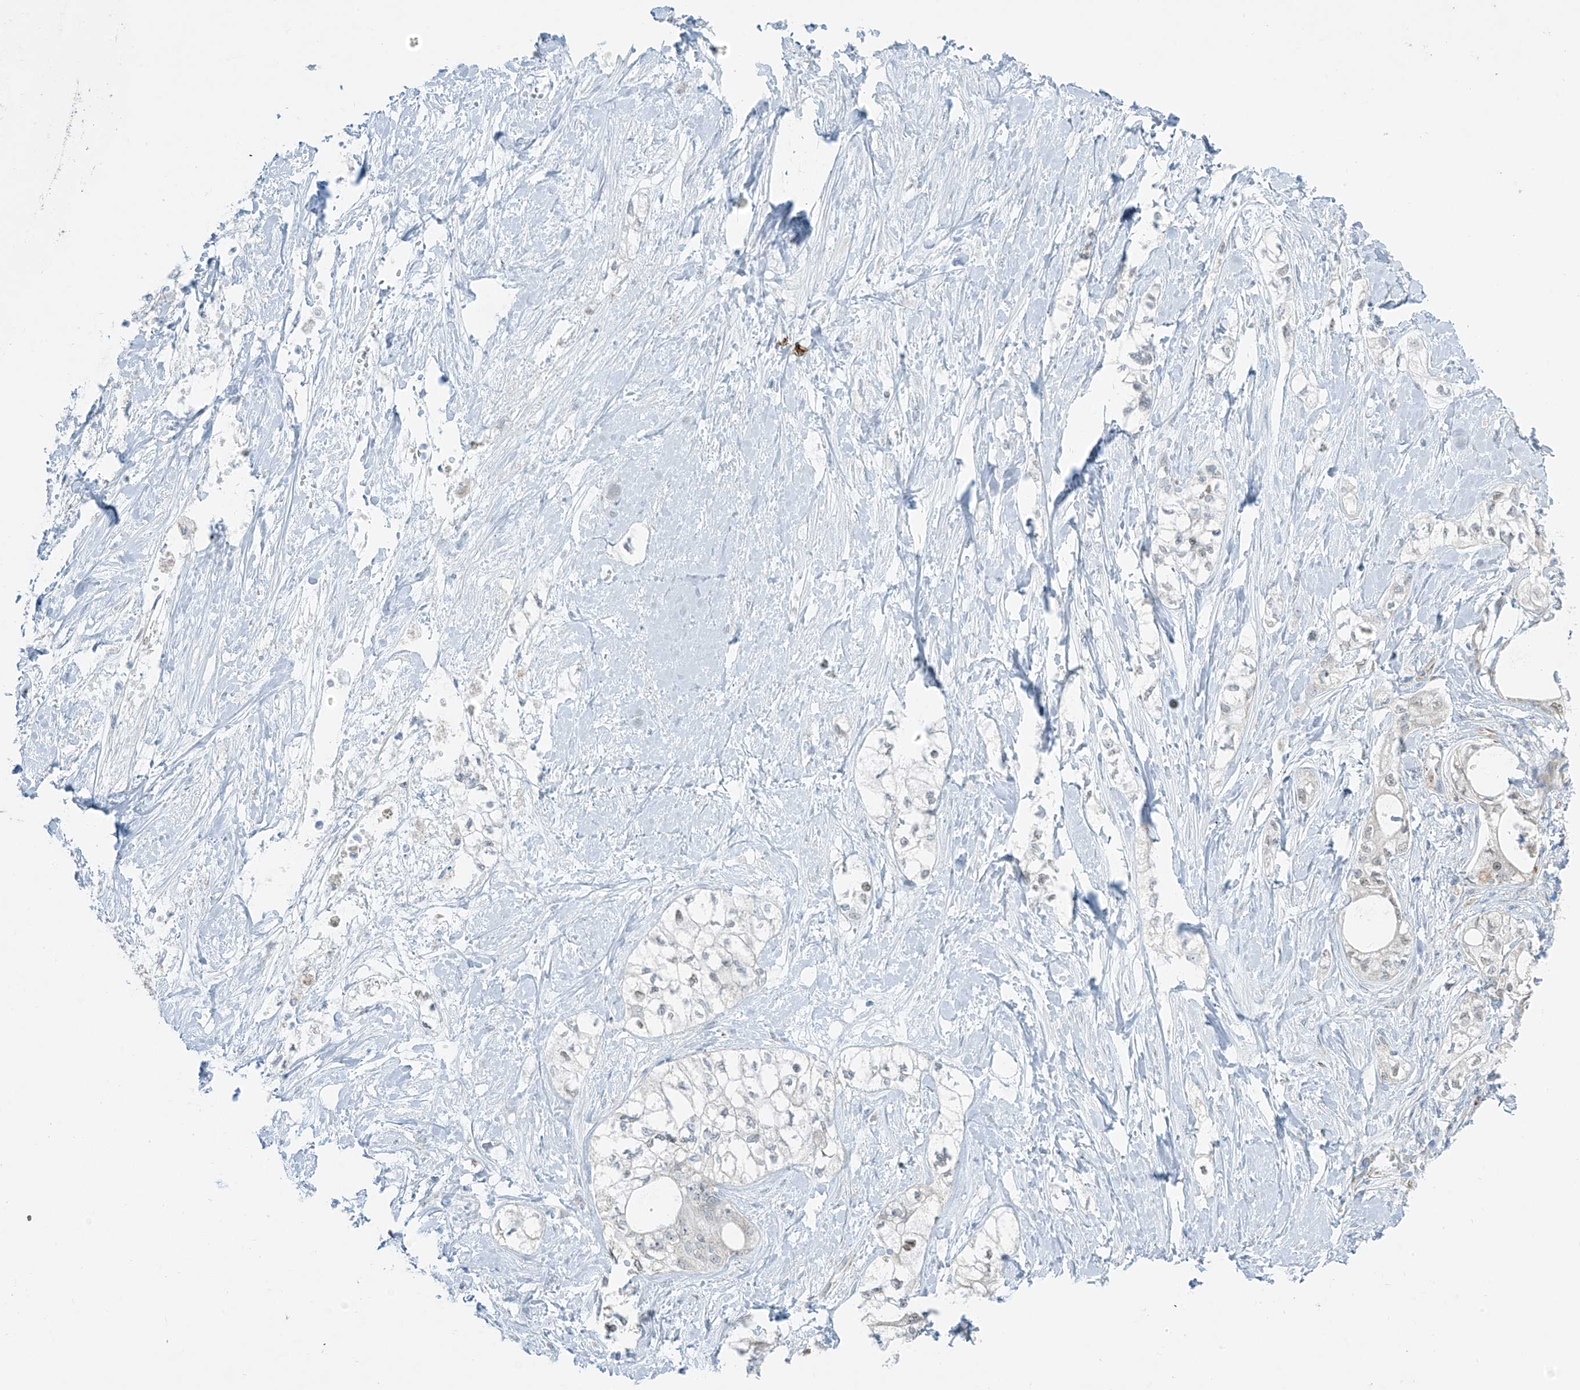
{"staining": {"intensity": "negative", "quantity": "none", "location": "none"}, "tissue": "pancreatic cancer", "cell_type": "Tumor cells", "image_type": "cancer", "snomed": [{"axis": "morphology", "description": "Adenocarcinoma, NOS"}, {"axis": "topography", "description": "Pancreas"}], "caption": "Micrograph shows no significant protein positivity in tumor cells of pancreatic cancer.", "gene": "SMDT1", "patient": {"sex": "male", "age": 70}}